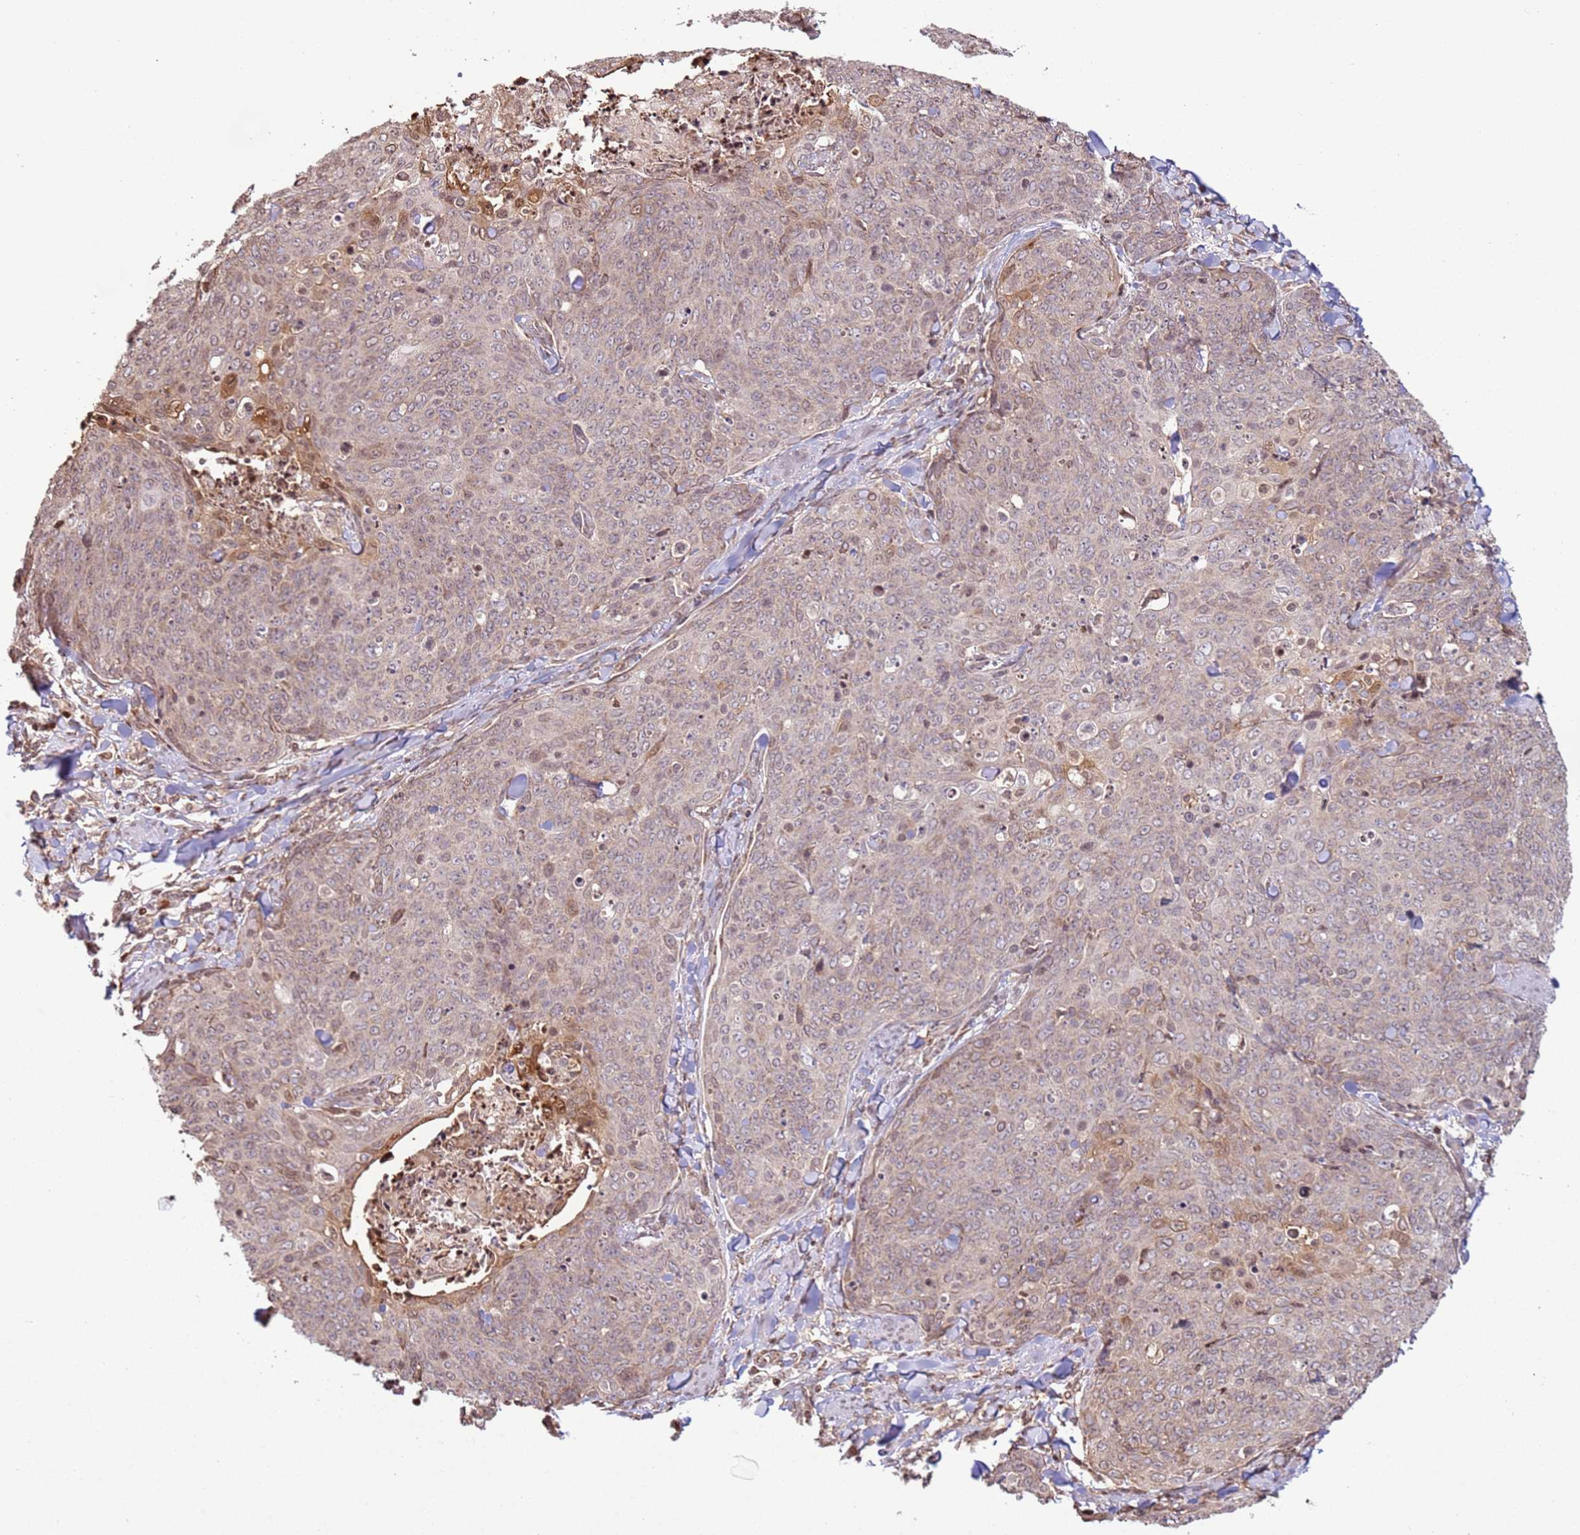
{"staining": {"intensity": "moderate", "quantity": "<25%", "location": "cytoplasmic/membranous"}, "tissue": "skin cancer", "cell_type": "Tumor cells", "image_type": "cancer", "snomed": [{"axis": "morphology", "description": "Squamous cell carcinoma, NOS"}, {"axis": "topography", "description": "Skin"}, {"axis": "topography", "description": "Vulva"}], "caption": "About <25% of tumor cells in skin cancer reveal moderate cytoplasmic/membranous protein positivity as visualized by brown immunohistochemical staining.", "gene": "SCAF1", "patient": {"sex": "female", "age": 85}}